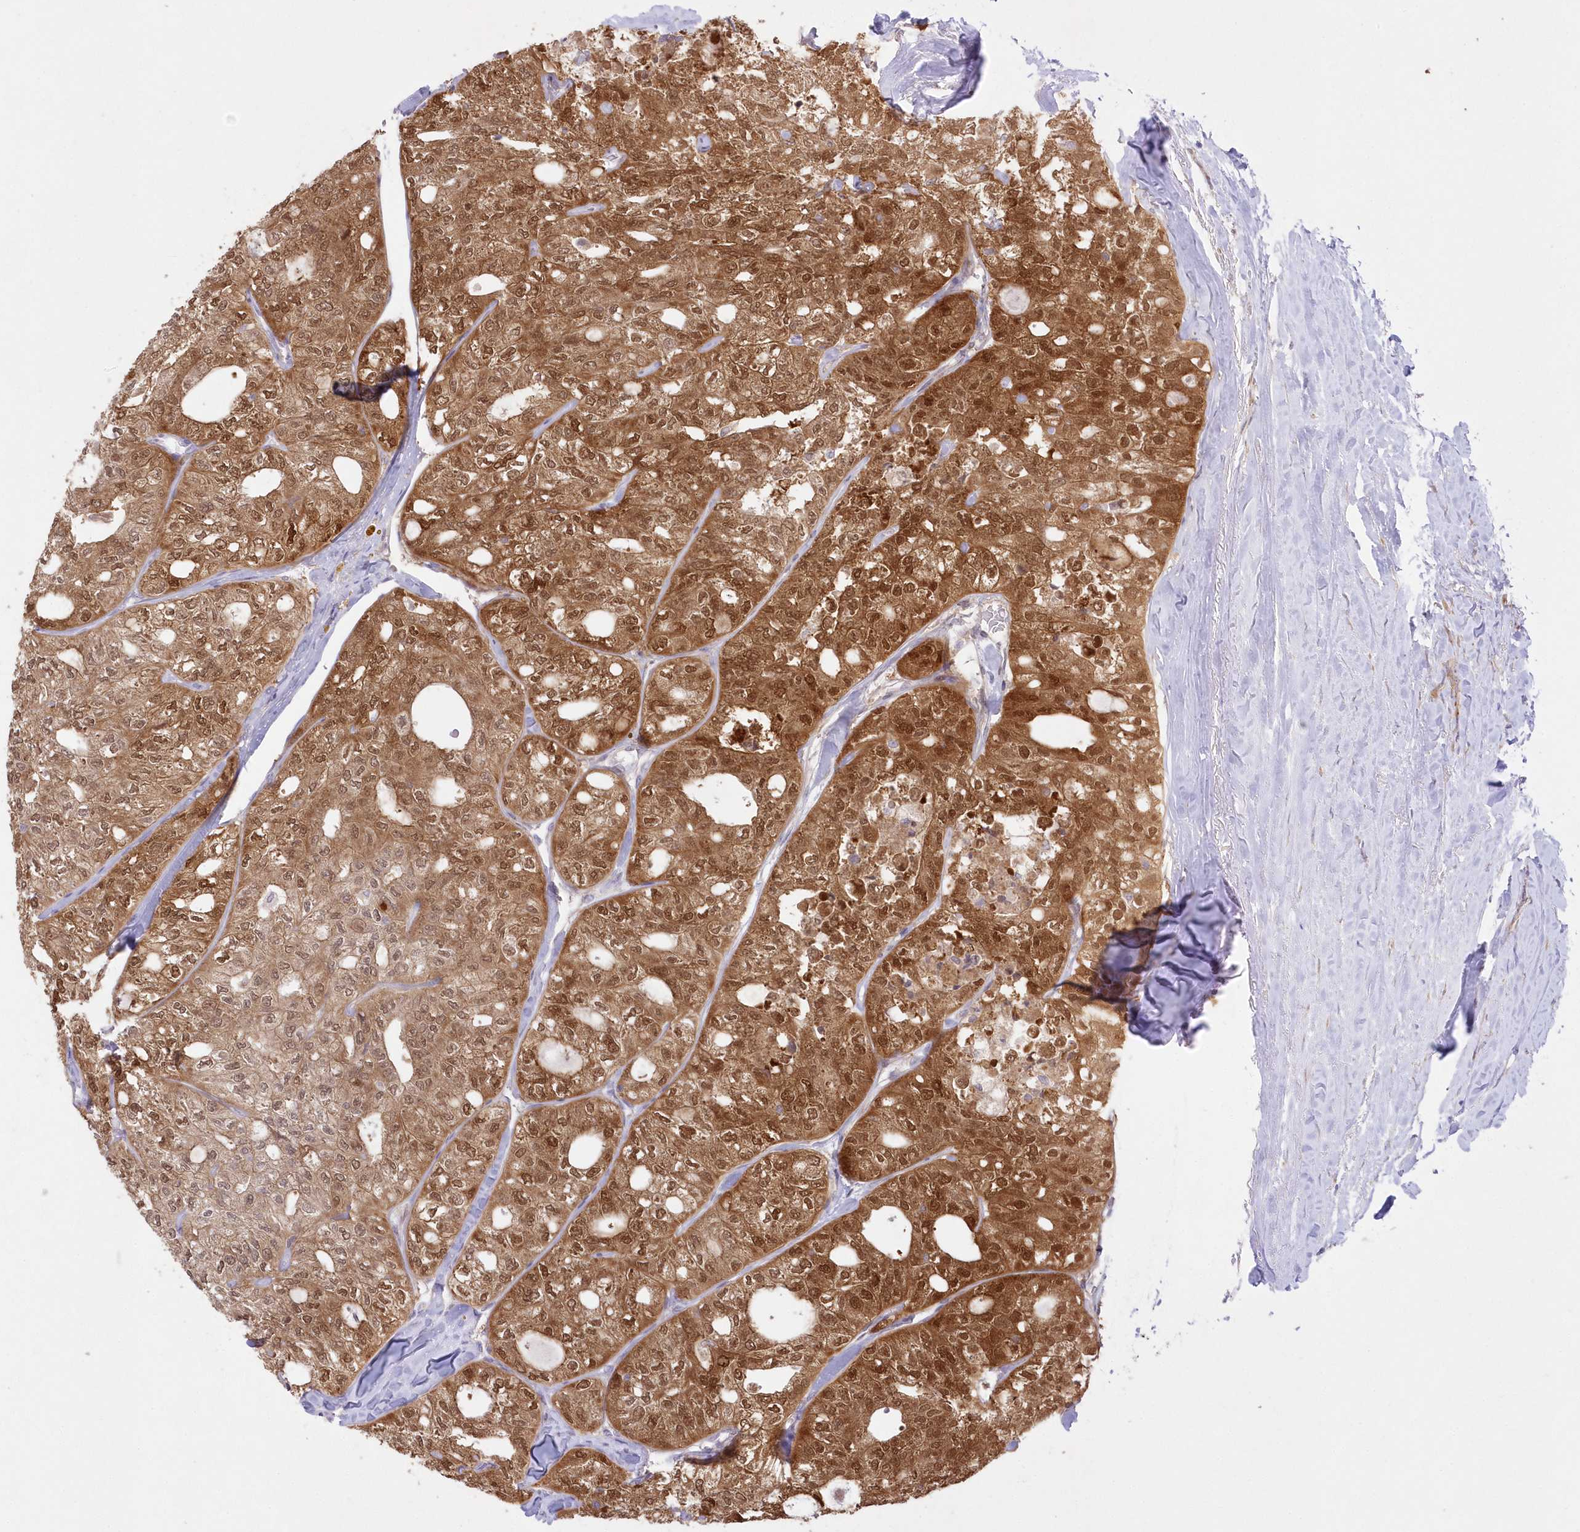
{"staining": {"intensity": "strong", "quantity": ">75%", "location": "cytoplasmic/membranous,nuclear"}, "tissue": "thyroid cancer", "cell_type": "Tumor cells", "image_type": "cancer", "snomed": [{"axis": "morphology", "description": "Follicular adenoma carcinoma, NOS"}, {"axis": "topography", "description": "Thyroid gland"}], "caption": "IHC of human thyroid cancer (follicular adenoma carcinoma) shows high levels of strong cytoplasmic/membranous and nuclear staining in about >75% of tumor cells. (DAB (3,3'-diaminobenzidine) IHC with brightfield microscopy, high magnification).", "gene": "RNPEP", "patient": {"sex": "male", "age": 75}}